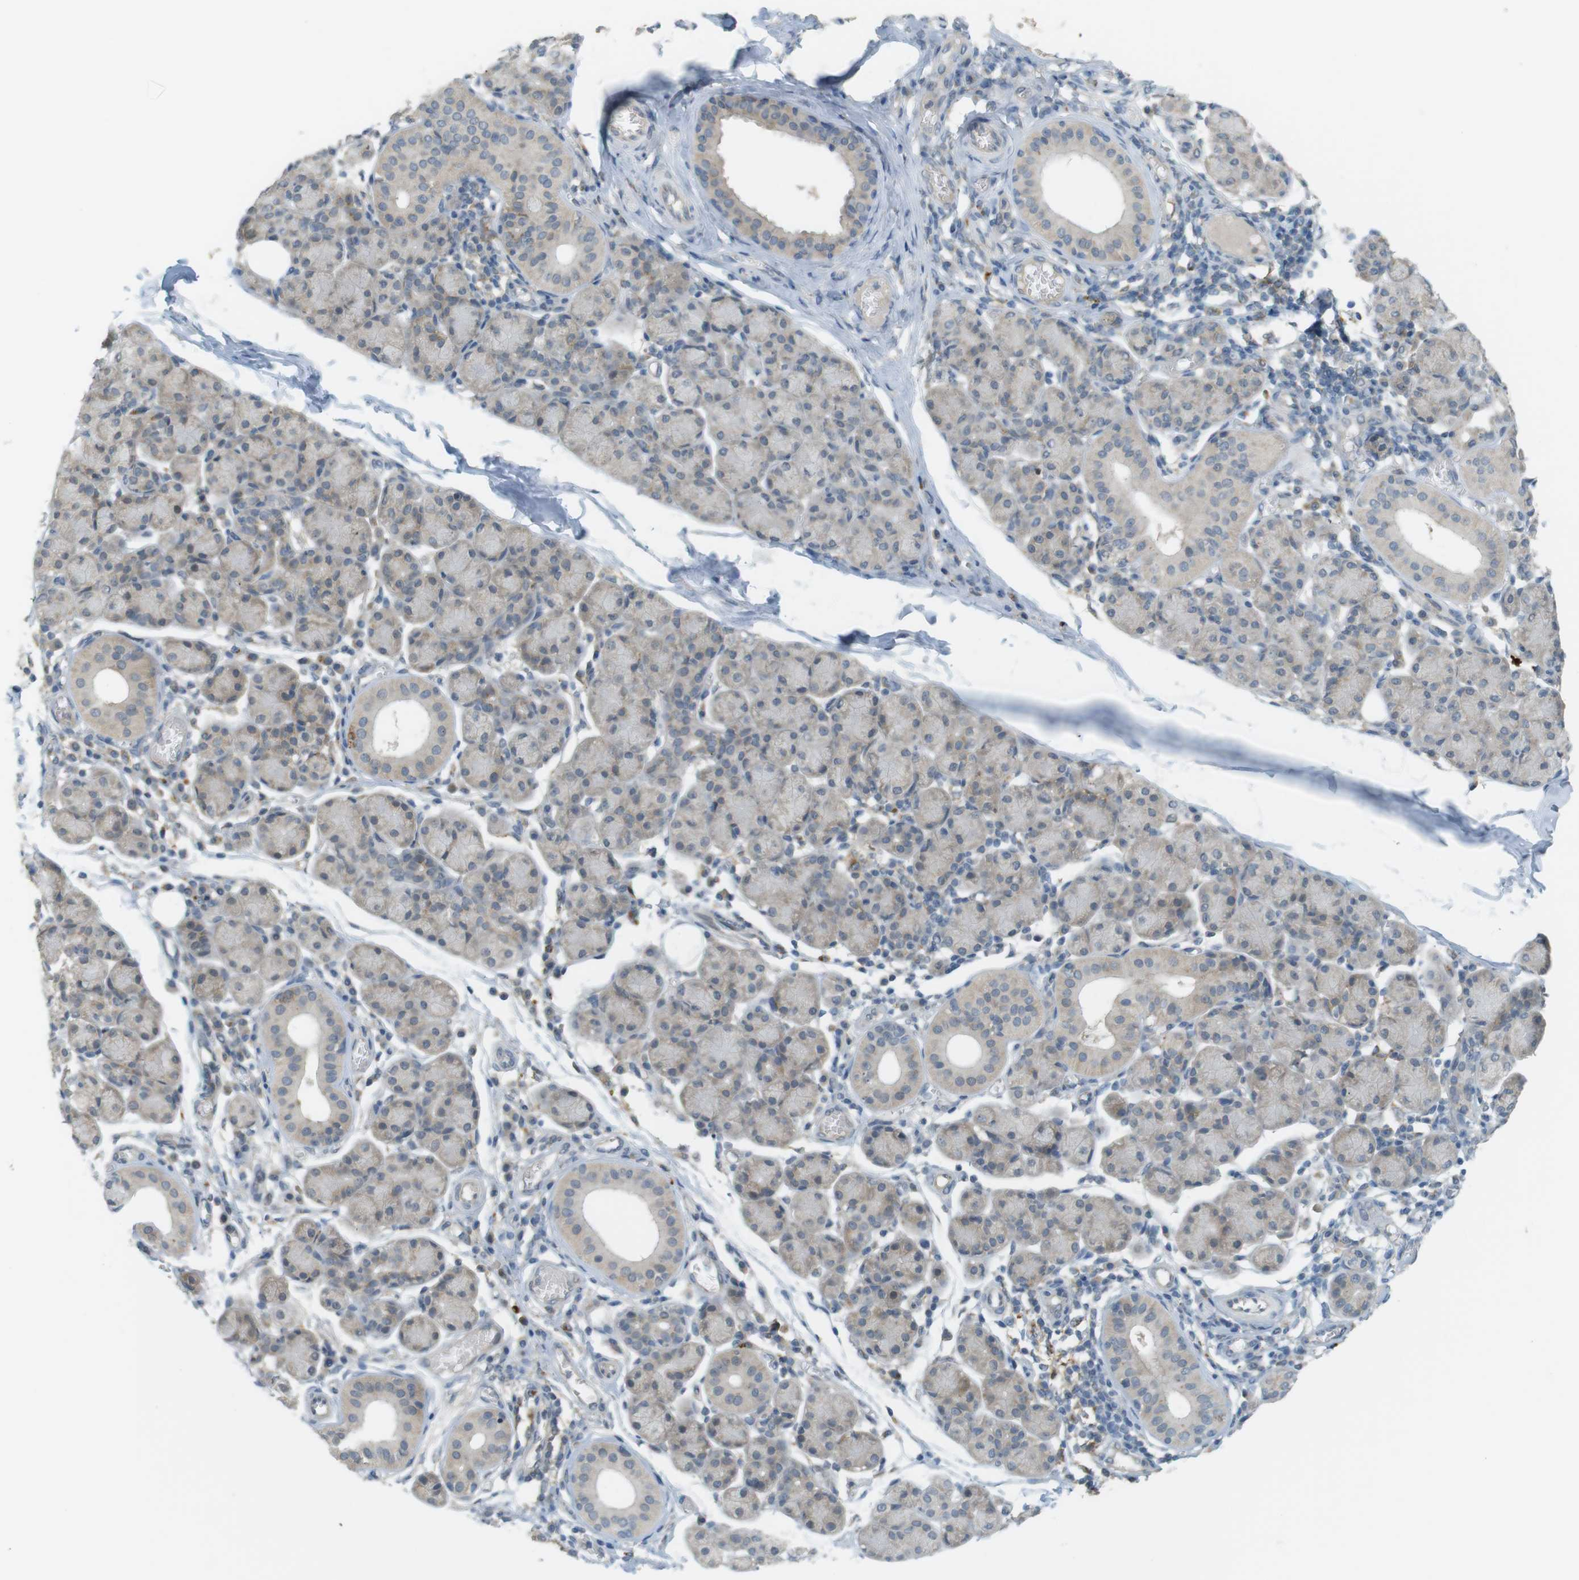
{"staining": {"intensity": "moderate", "quantity": "25%-75%", "location": "cytoplasmic/membranous"}, "tissue": "salivary gland", "cell_type": "Glandular cells", "image_type": "normal", "snomed": [{"axis": "morphology", "description": "Normal tissue, NOS"}, {"axis": "morphology", "description": "Inflammation, NOS"}, {"axis": "topography", "description": "Lymph node"}, {"axis": "topography", "description": "Salivary gland"}], "caption": "The micrograph exhibits immunohistochemical staining of benign salivary gland. There is moderate cytoplasmic/membranous positivity is present in approximately 25%-75% of glandular cells.", "gene": "UGT8", "patient": {"sex": "male", "age": 3}}